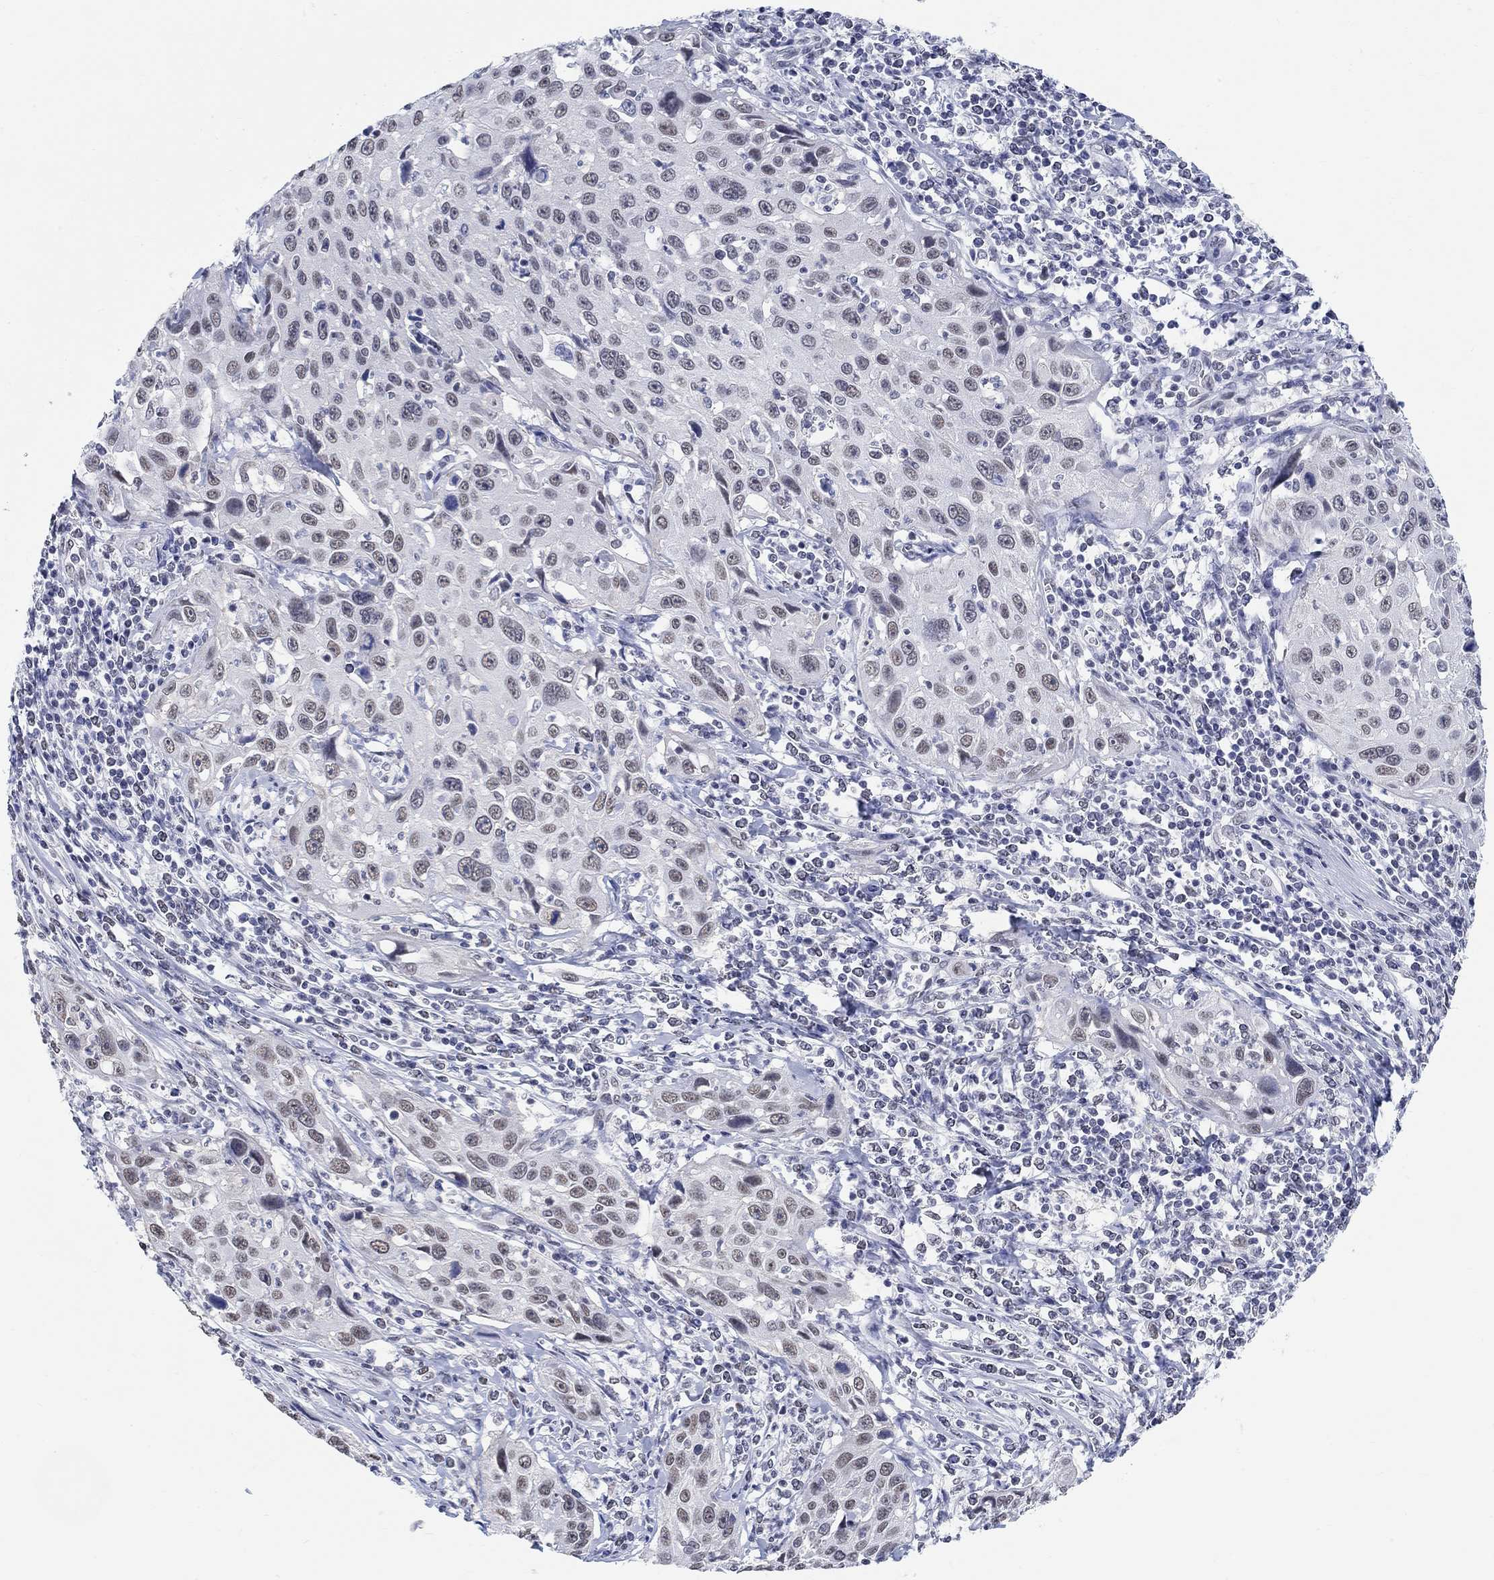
{"staining": {"intensity": "negative", "quantity": "none", "location": "none"}, "tissue": "cervical cancer", "cell_type": "Tumor cells", "image_type": "cancer", "snomed": [{"axis": "morphology", "description": "Squamous cell carcinoma, NOS"}, {"axis": "topography", "description": "Cervix"}], "caption": "This is an immunohistochemistry histopathology image of squamous cell carcinoma (cervical). There is no staining in tumor cells.", "gene": "ANKS1B", "patient": {"sex": "female", "age": 26}}